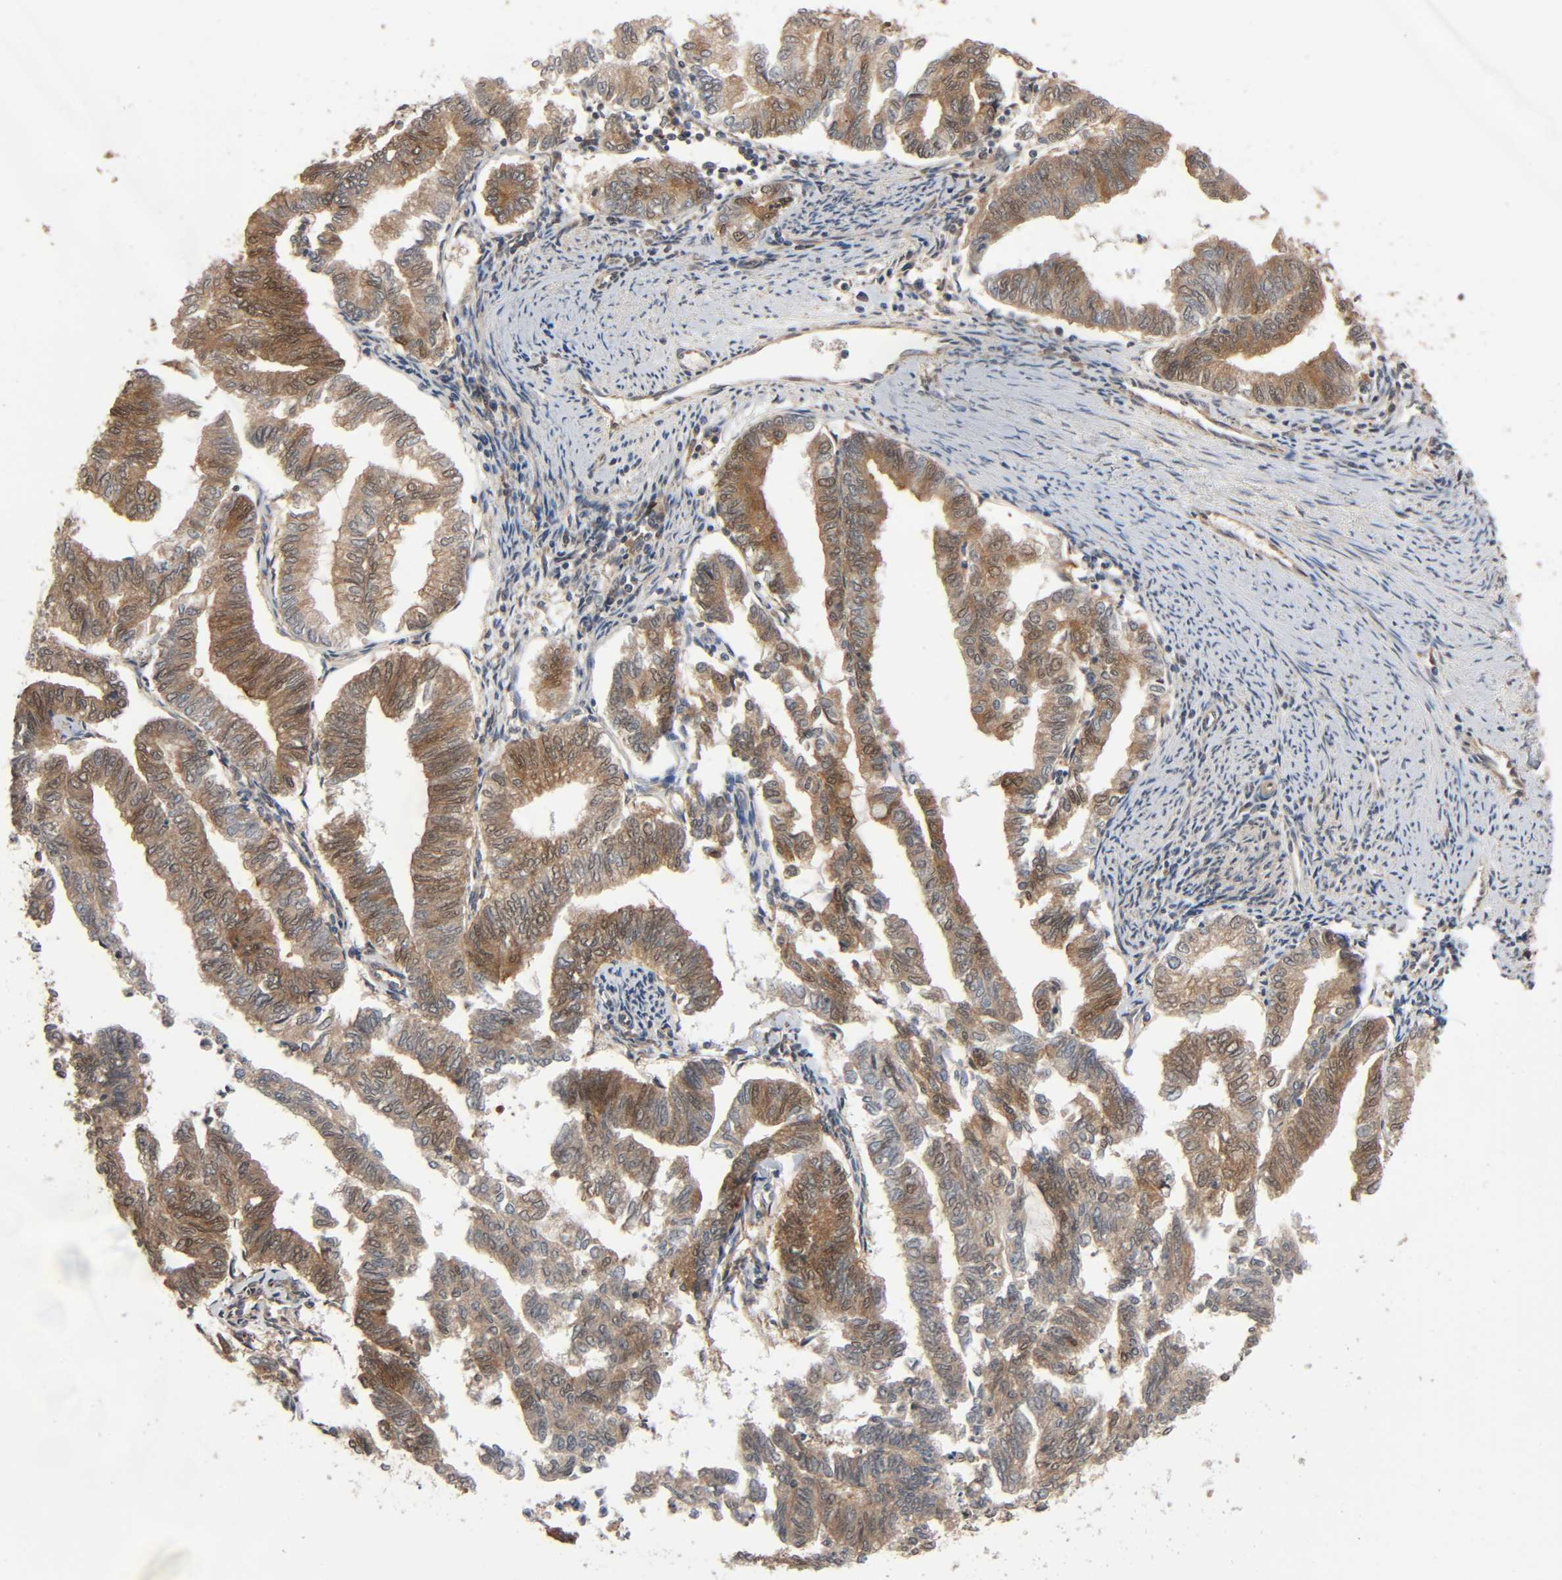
{"staining": {"intensity": "moderate", "quantity": ">75%", "location": "cytoplasmic/membranous"}, "tissue": "endometrial cancer", "cell_type": "Tumor cells", "image_type": "cancer", "snomed": [{"axis": "morphology", "description": "Adenocarcinoma, NOS"}, {"axis": "topography", "description": "Endometrium"}], "caption": "Endometrial cancer (adenocarcinoma) was stained to show a protein in brown. There is medium levels of moderate cytoplasmic/membranous expression in approximately >75% of tumor cells.", "gene": "PPP2R1B", "patient": {"sex": "female", "age": 79}}